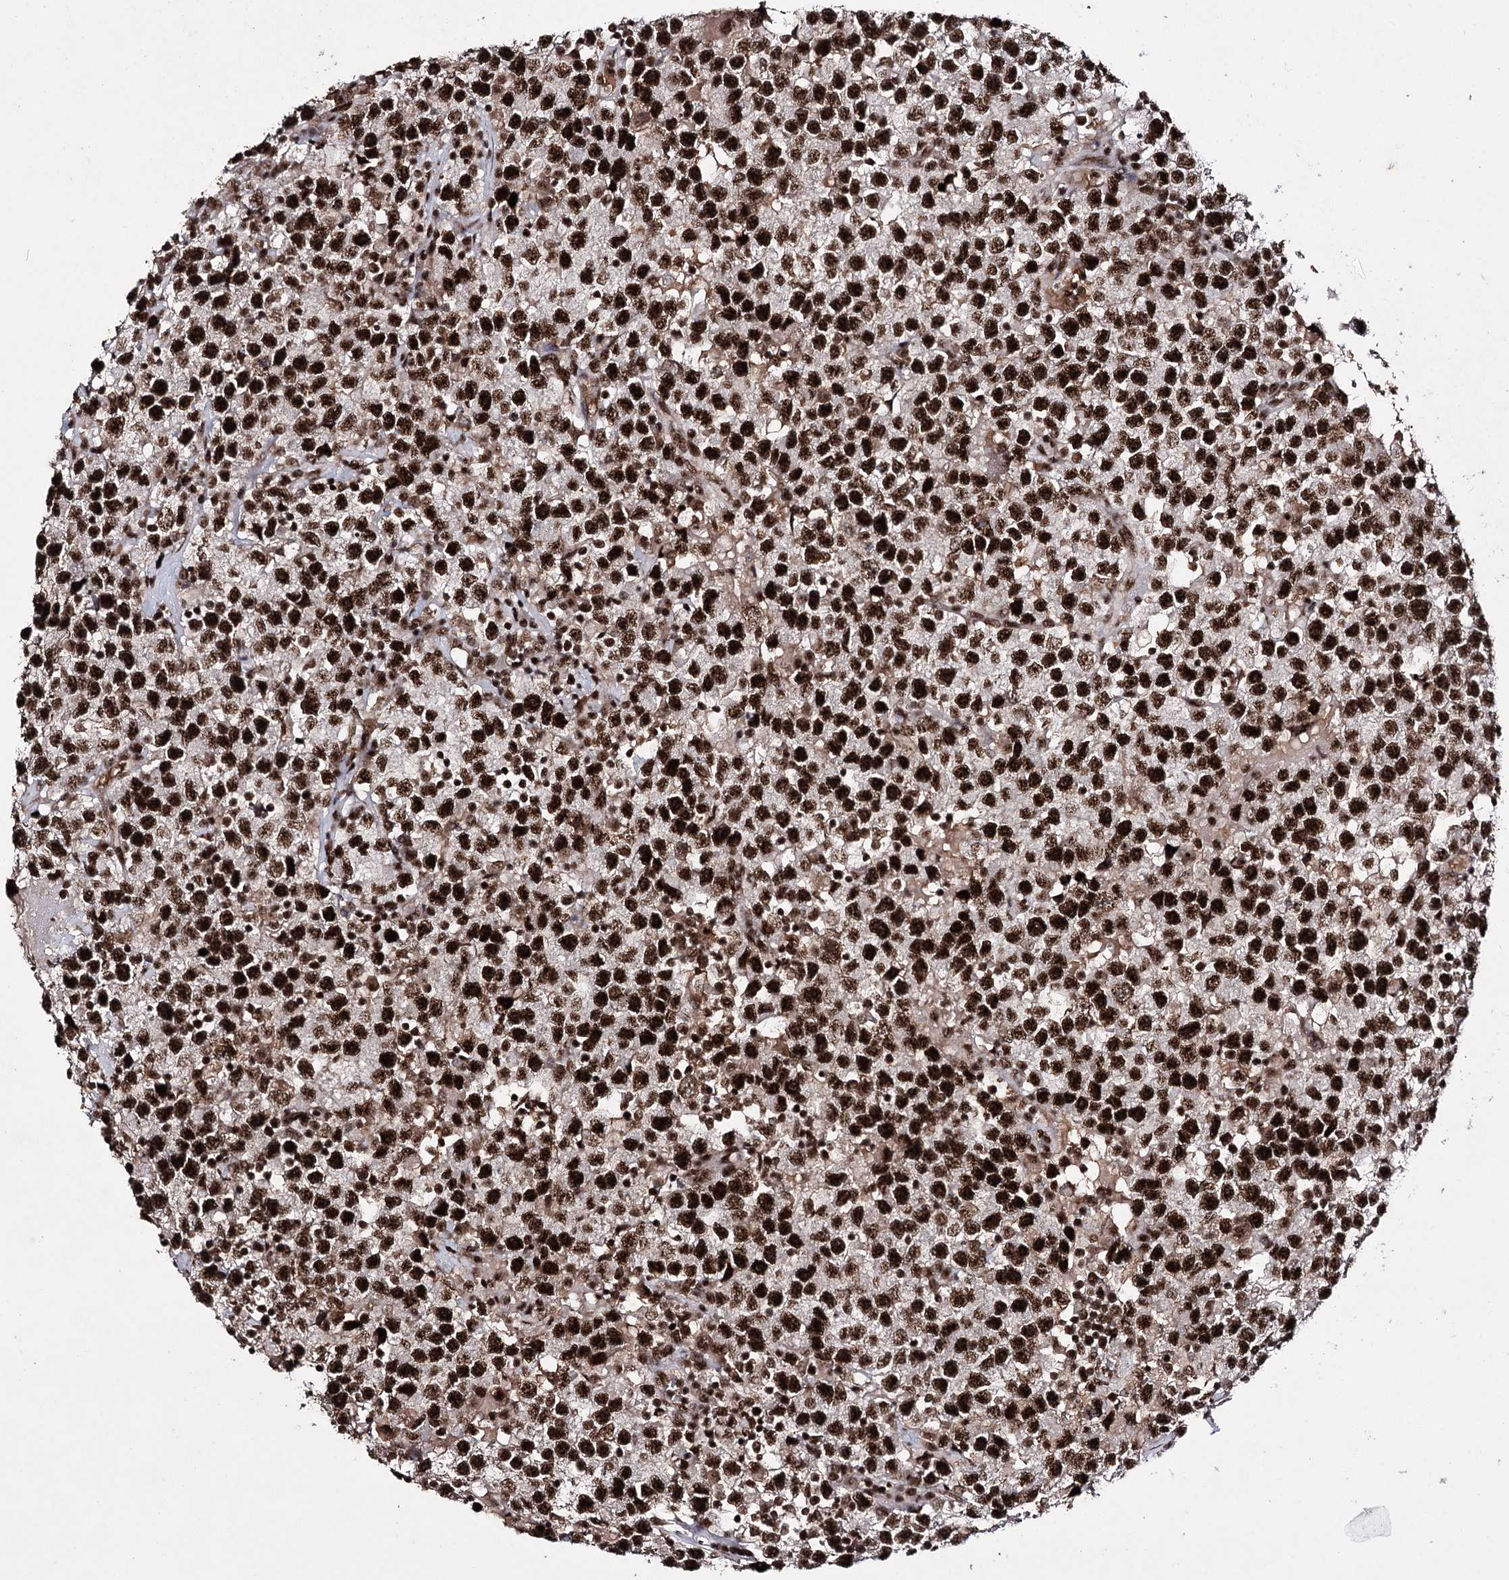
{"staining": {"intensity": "strong", "quantity": ">75%", "location": "nuclear"}, "tissue": "testis cancer", "cell_type": "Tumor cells", "image_type": "cancer", "snomed": [{"axis": "morphology", "description": "Seminoma, NOS"}, {"axis": "topography", "description": "Testis"}], "caption": "Immunohistochemical staining of seminoma (testis) shows high levels of strong nuclear positivity in about >75% of tumor cells. (Brightfield microscopy of DAB IHC at high magnification).", "gene": "PRPF40A", "patient": {"sex": "male", "age": 22}}